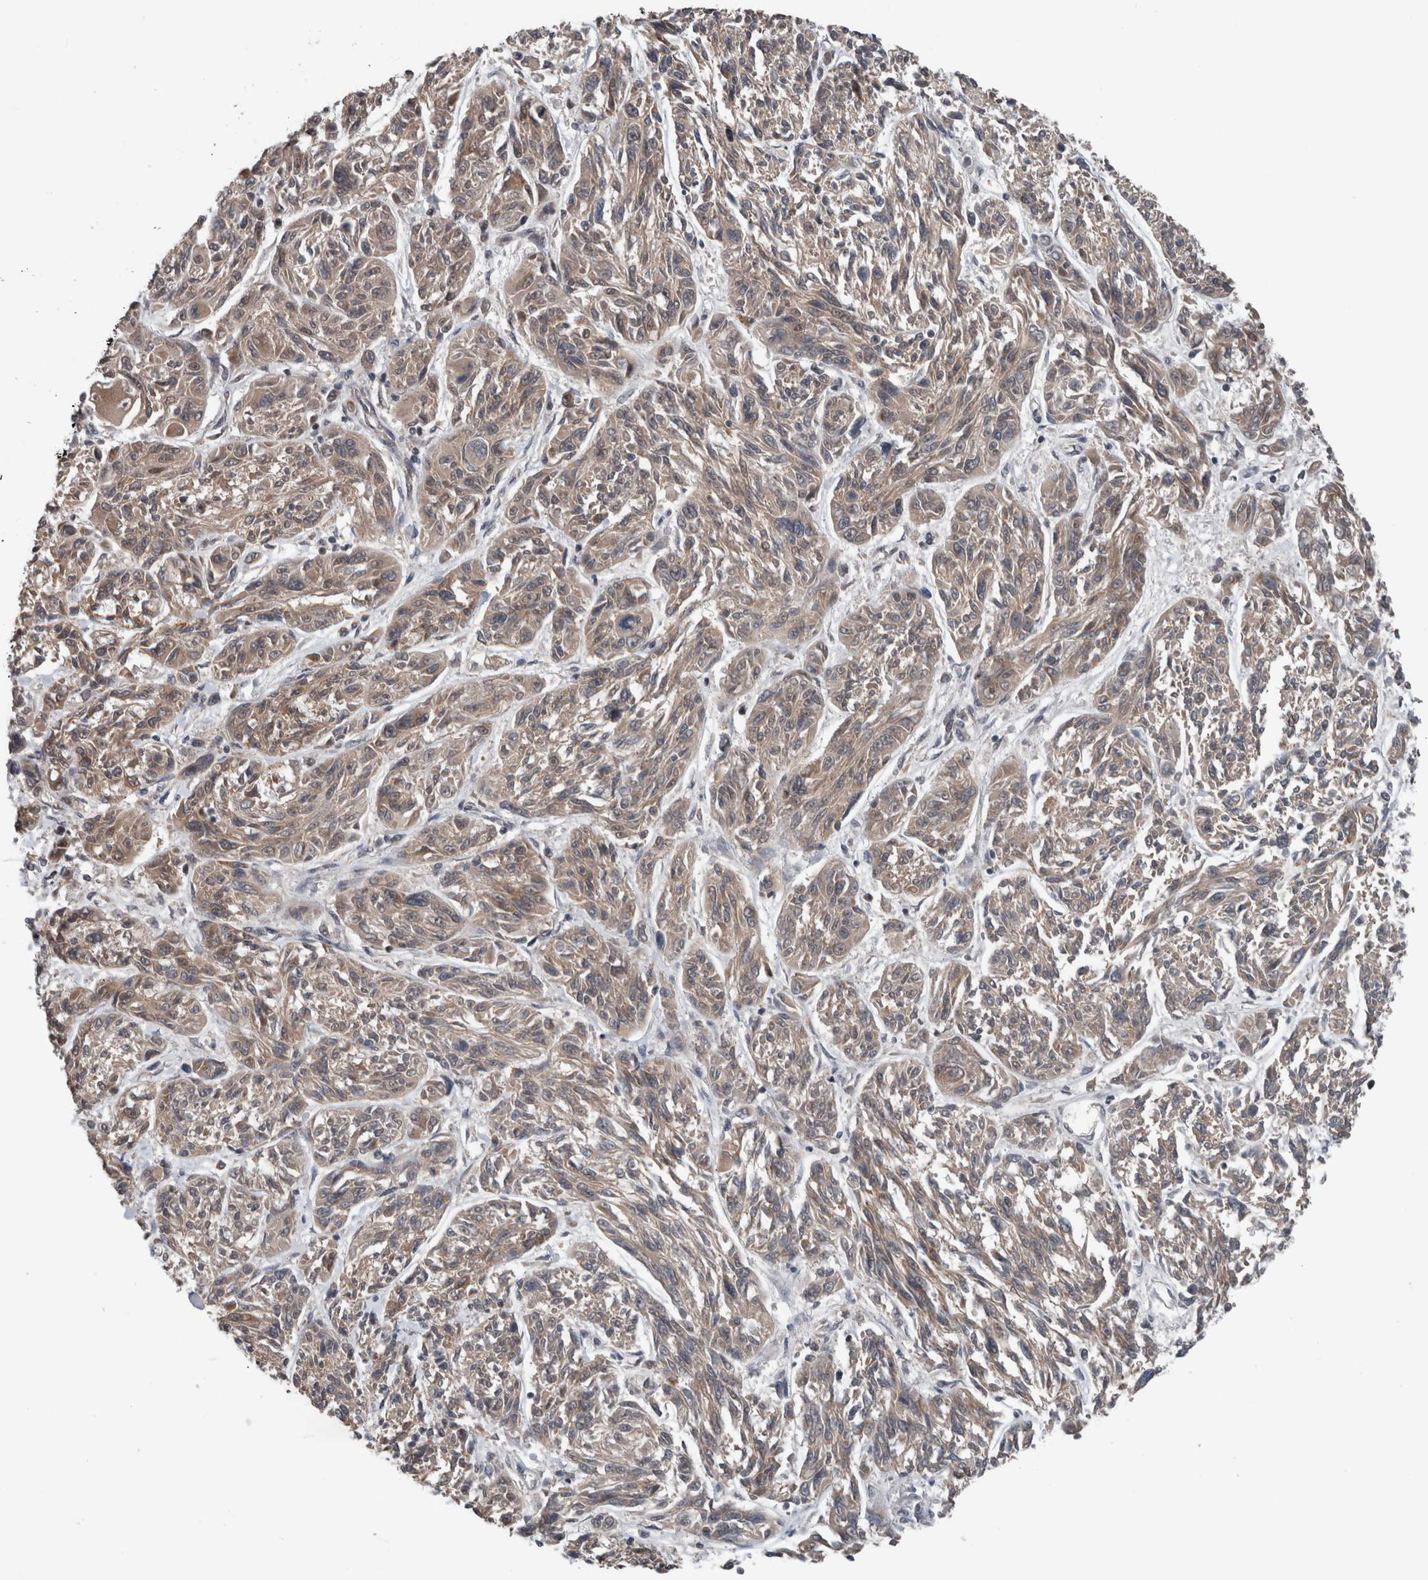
{"staining": {"intensity": "weak", "quantity": "<25%", "location": "cytoplasmic/membranous"}, "tissue": "melanoma", "cell_type": "Tumor cells", "image_type": "cancer", "snomed": [{"axis": "morphology", "description": "Malignant melanoma, NOS"}, {"axis": "topography", "description": "Skin"}], "caption": "IHC photomicrograph of melanoma stained for a protein (brown), which exhibits no positivity in tumor cells.", "gene": "ENY2", "patient": {"sex": "male", "age": 53}}